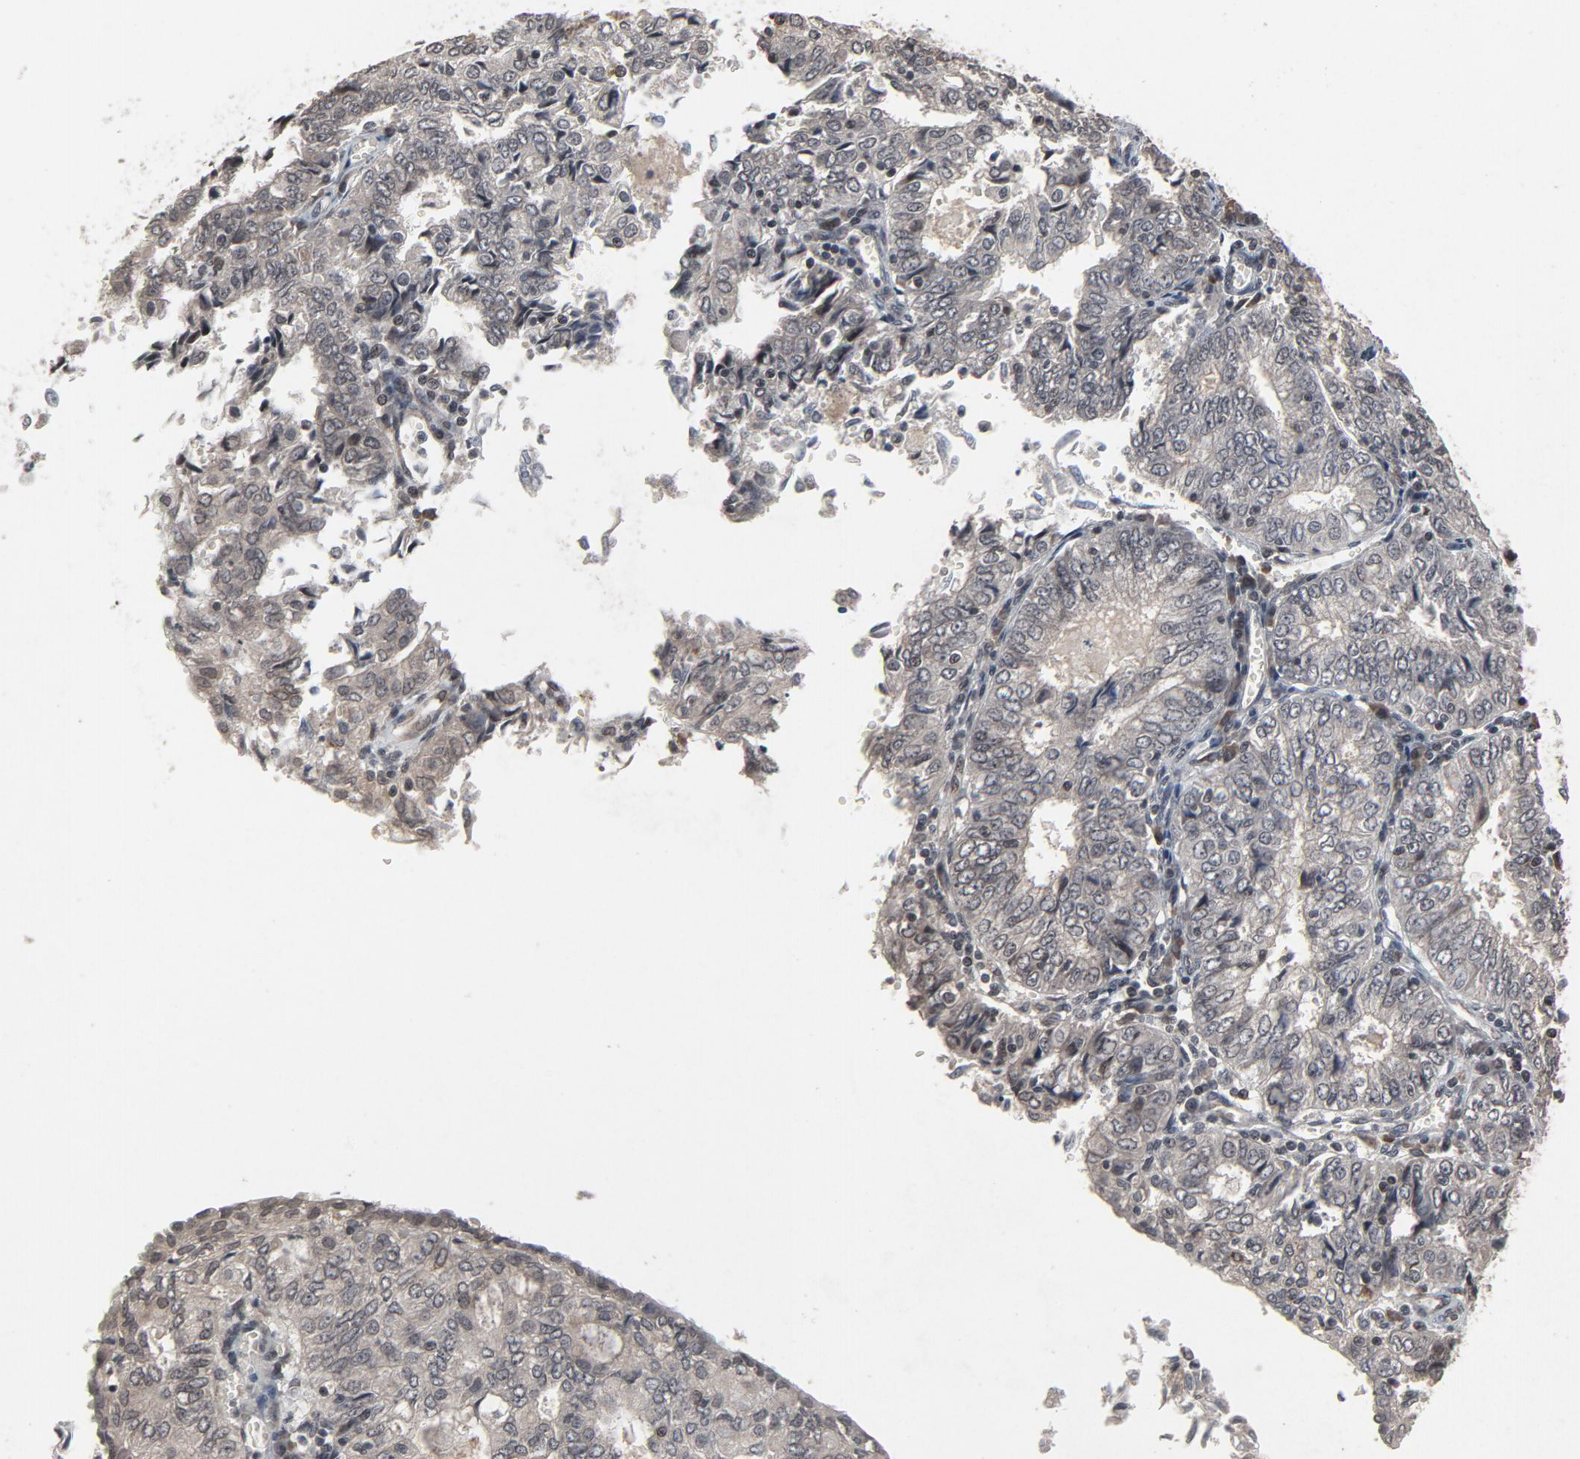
{"staining": {"intensity": "weak", "quantity": "25%-75%", "location": "cytoplasmic/membranous,nuclear"}, "tissue": "endometrial cancer", "cell_type": "Tumor cells", "image_type": "cancer", "snomed": [{"axis": "morphology", "description": "Adenocarcinoma, NOS"}, {"axis": "topography", "description": "Endometrium"}], "caption": "IHC of endometrial cancer (adenocarcinoma) demonstrates low levels of weak cytoplasmic/membranous and nuclear expression in approximately 25%-75% of tumor cells. The staining was performed using DAB to visualize the protein expression in brown, while the nuclei were stained in blue with hematoxylin (Magnification: 20x).", "gene": "POM121", "patient": {"sex": "female", "age": 69}}